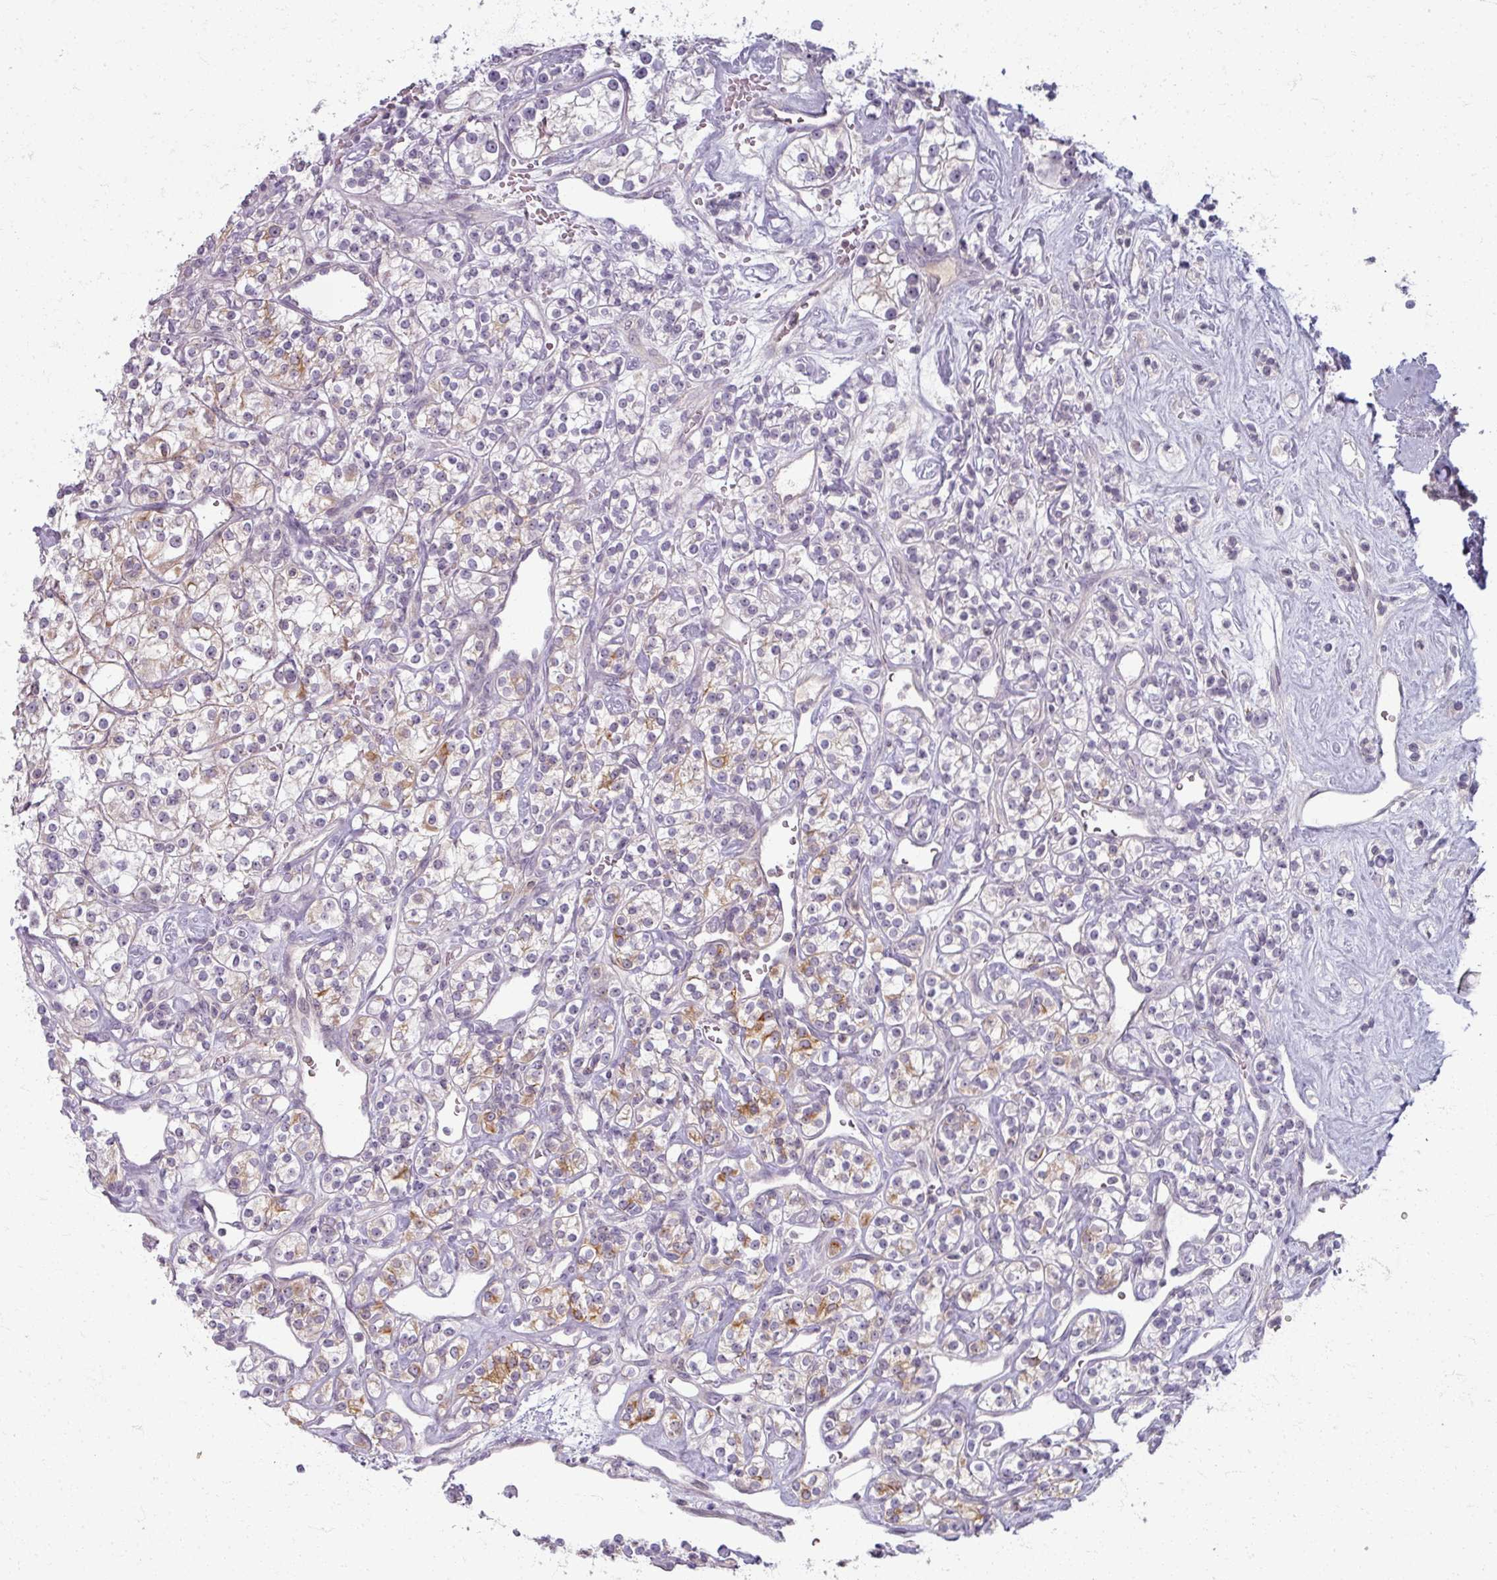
{"staining": {"intensity": "moderate", "quantity": "<25%", "location": "cytoplasmic/membranous"}, "tissue": "renal cancer", "cell_type": "Tumor cells", "image_type": "cancer", "snomed": [{"axis": "morphology", "description": "Adenocarcinoma, NOS"}, {"axis": "topography", "description": "Kidney"}], "caption": "The immunohistochemical stain highlights moderate cytoplasmic/membranous expression in tumor cells of adenocarcinoma (renal) tissue.", "gene": "TTLL7", "patient": {"sex": "male", "age": 77}}